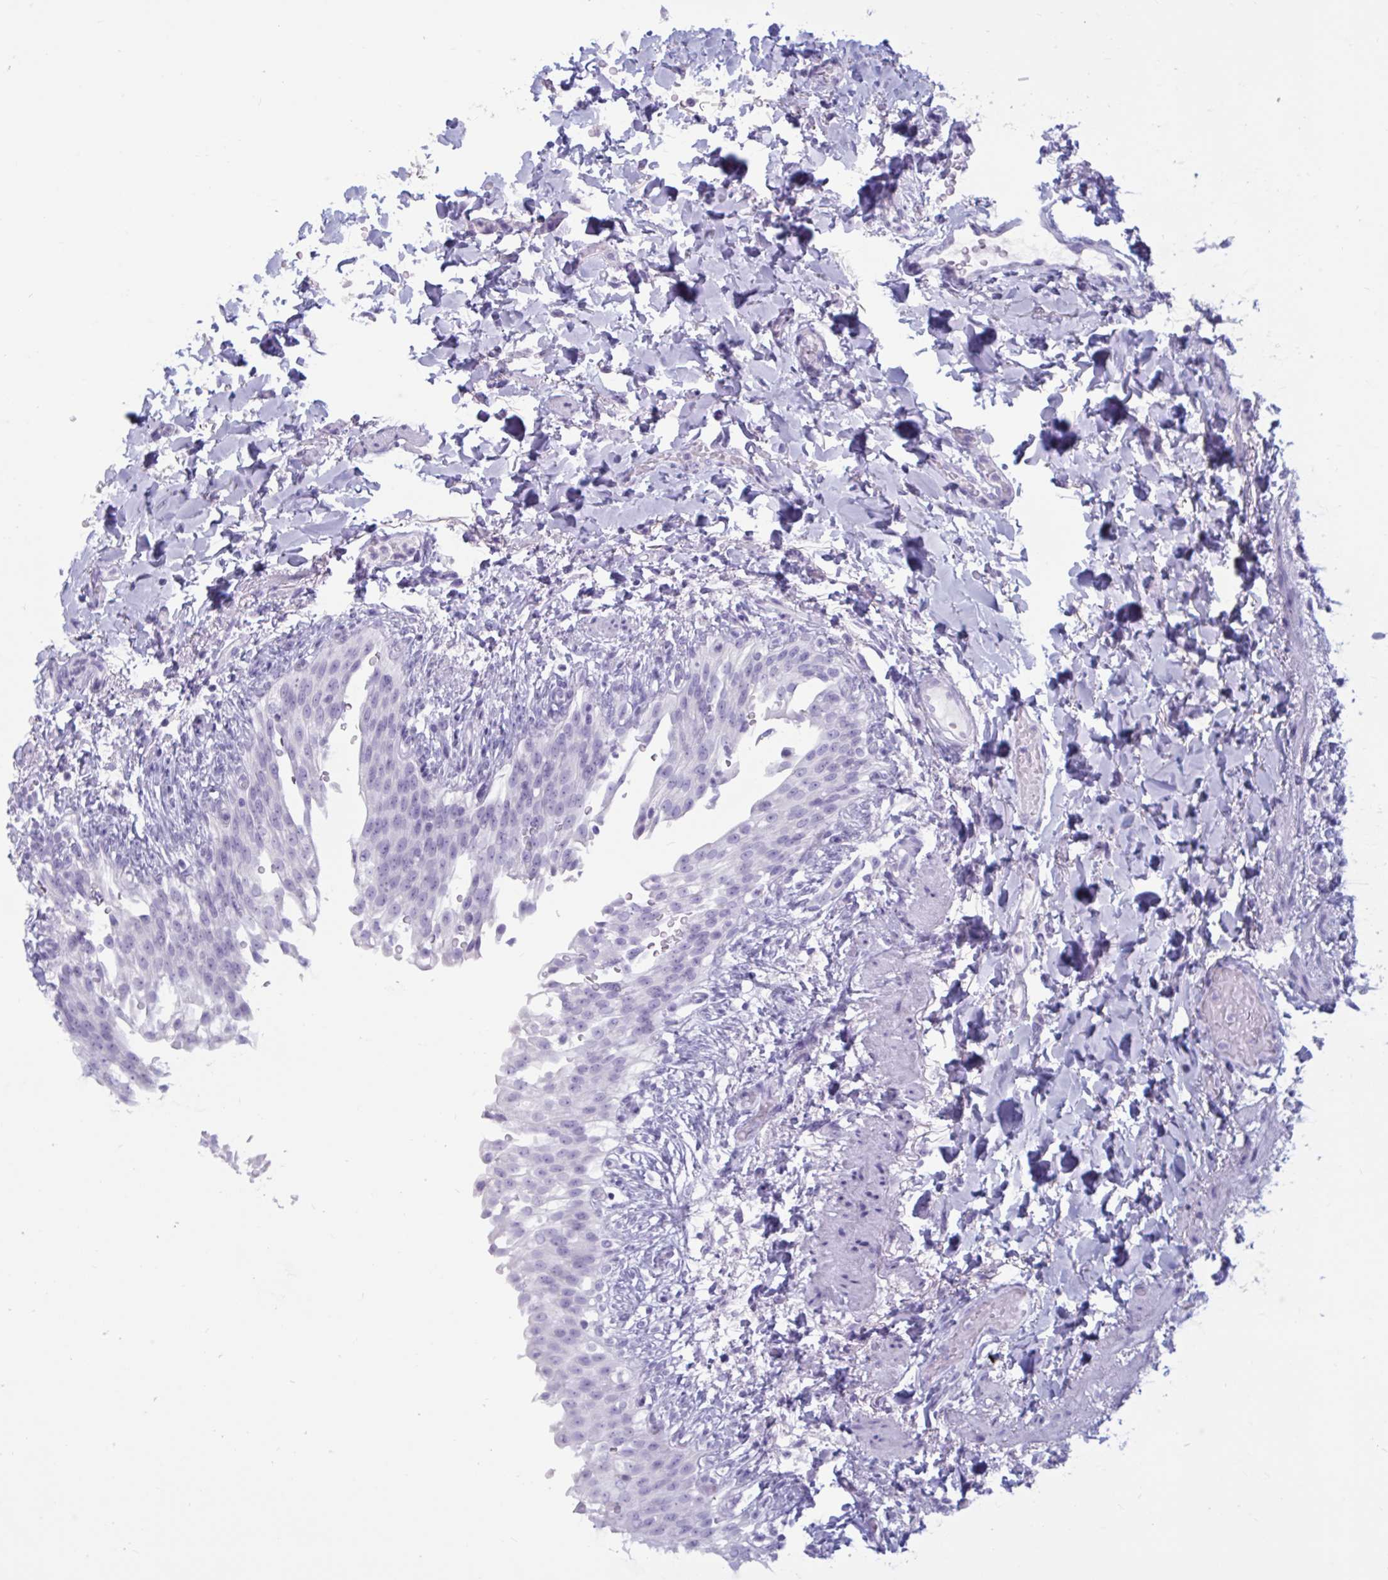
{"staining": {"intensity": "negative", "quantity": "none", "location": "none"}, "tissue": "urinary bladder", "cell_type": "Urothelial cells", "image_type": "normal", "snomed": [{"axis": "morphology", "description": "Normal tissue, NOS"}, {"axis": "topography", "description": "Urinary bladder"}, {"axis": "topography", "description": "Peripheral nerve tissue"}], "caption": "An immunohistochemistry (IHC) image of unremarkable urinary bladder is shown. There is no staining in urothelial cells of urinary bladder.", "gene": "BBS10", "patient": {"sex": "female", "age": 60}}